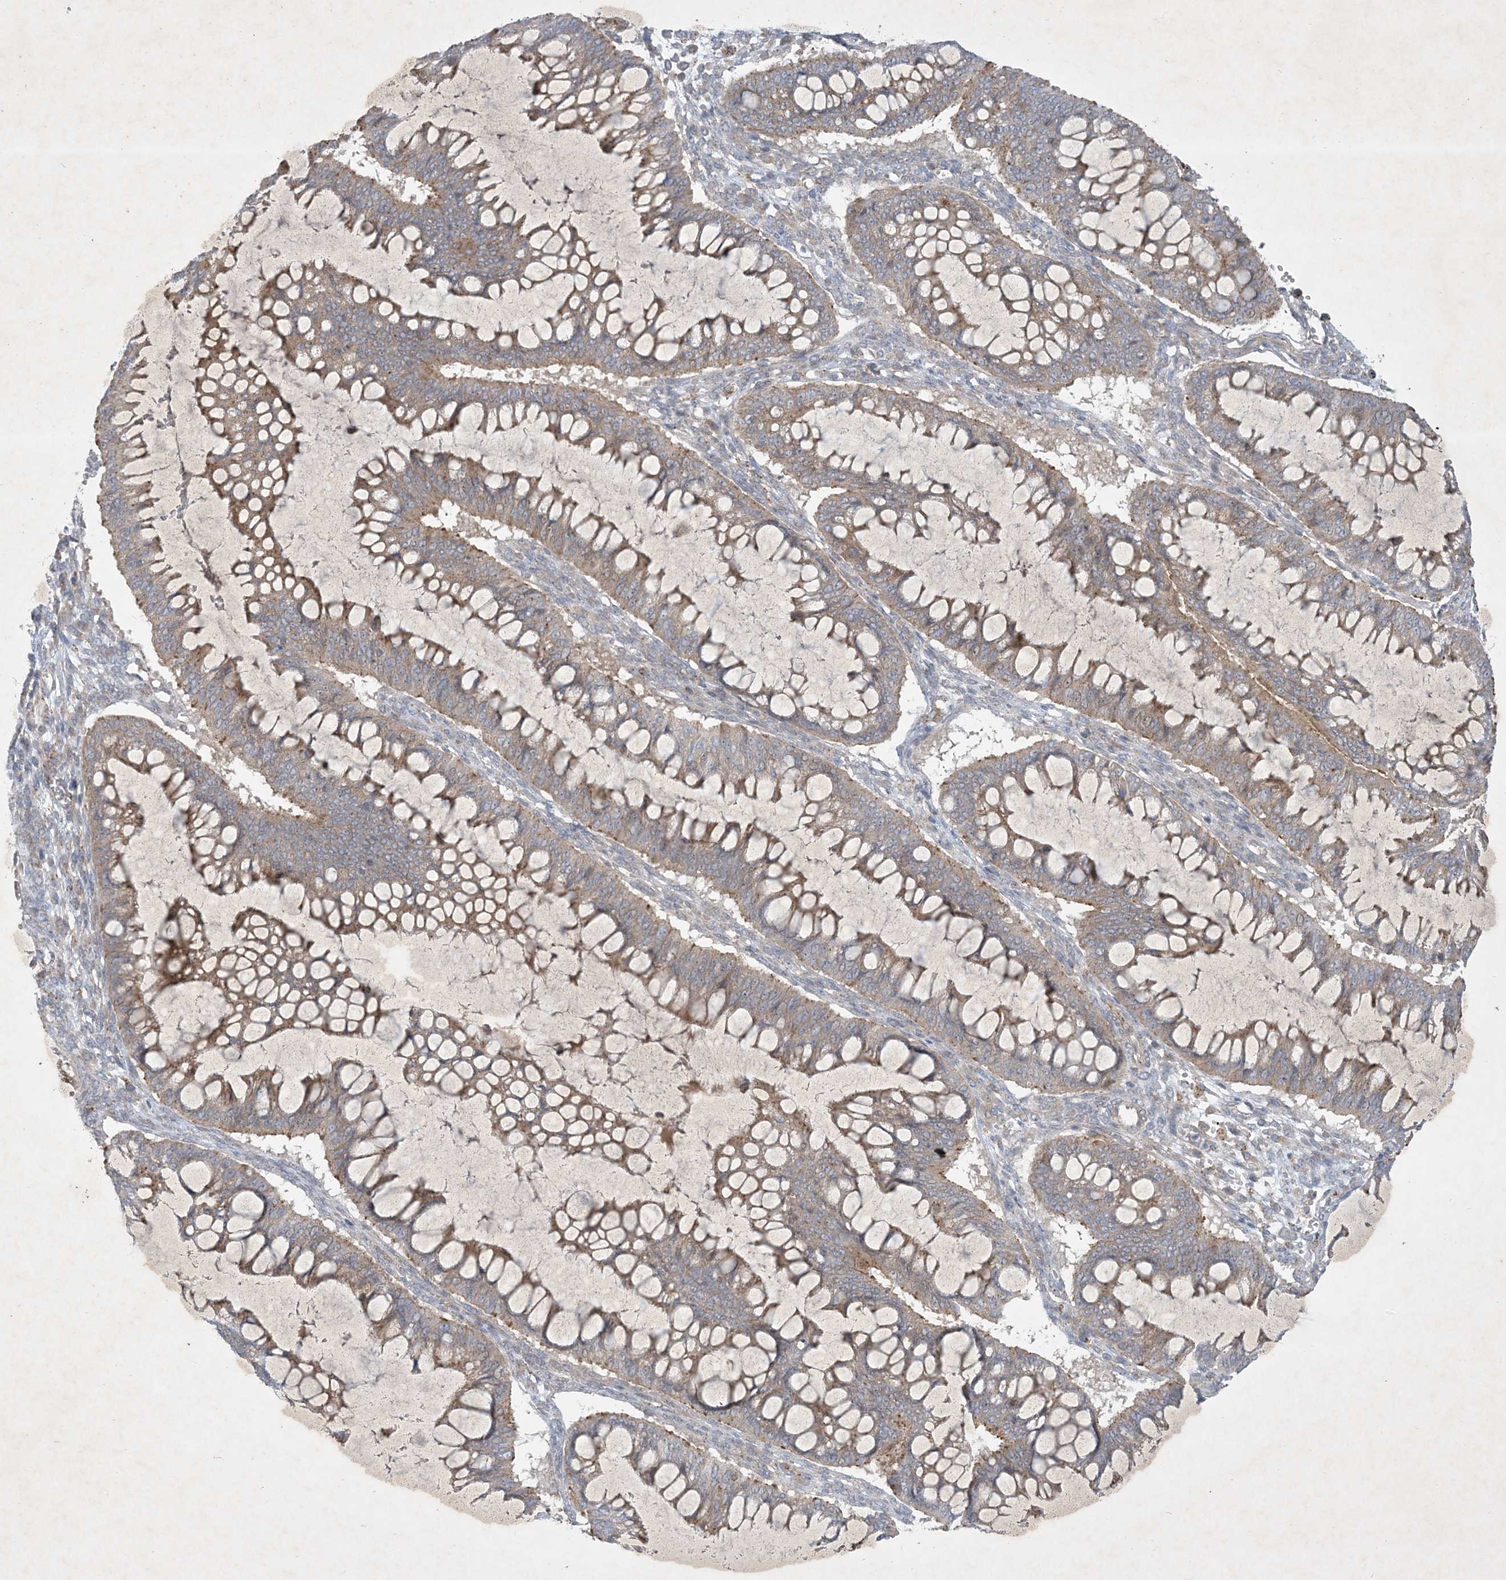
{"staining": {"intensity": "moderate", "quantity": ">75%", "location": "cytoplasmic/membranous"}, "tissue": "ovarian cancer", "cell_type": "Tumor cells", "image_type": "cancer", "snomed": [{"axis": "morphology", "description": "Cystadenocarcinoma, mucinous, NOS"}, {"axis": "topography", "description": "Ovary"}], "caption": "An immunohistochemistry (IHC) micrograph of neoplastic tissue is shown. Protein staining in brown shows moderate cytoplasmic/membranous positivity in mucinous cystadenocarcinoma (ovarian) within tumor cells.", "gene": "MRPS18A", "patient": {"sex": "female", "age": 73}}